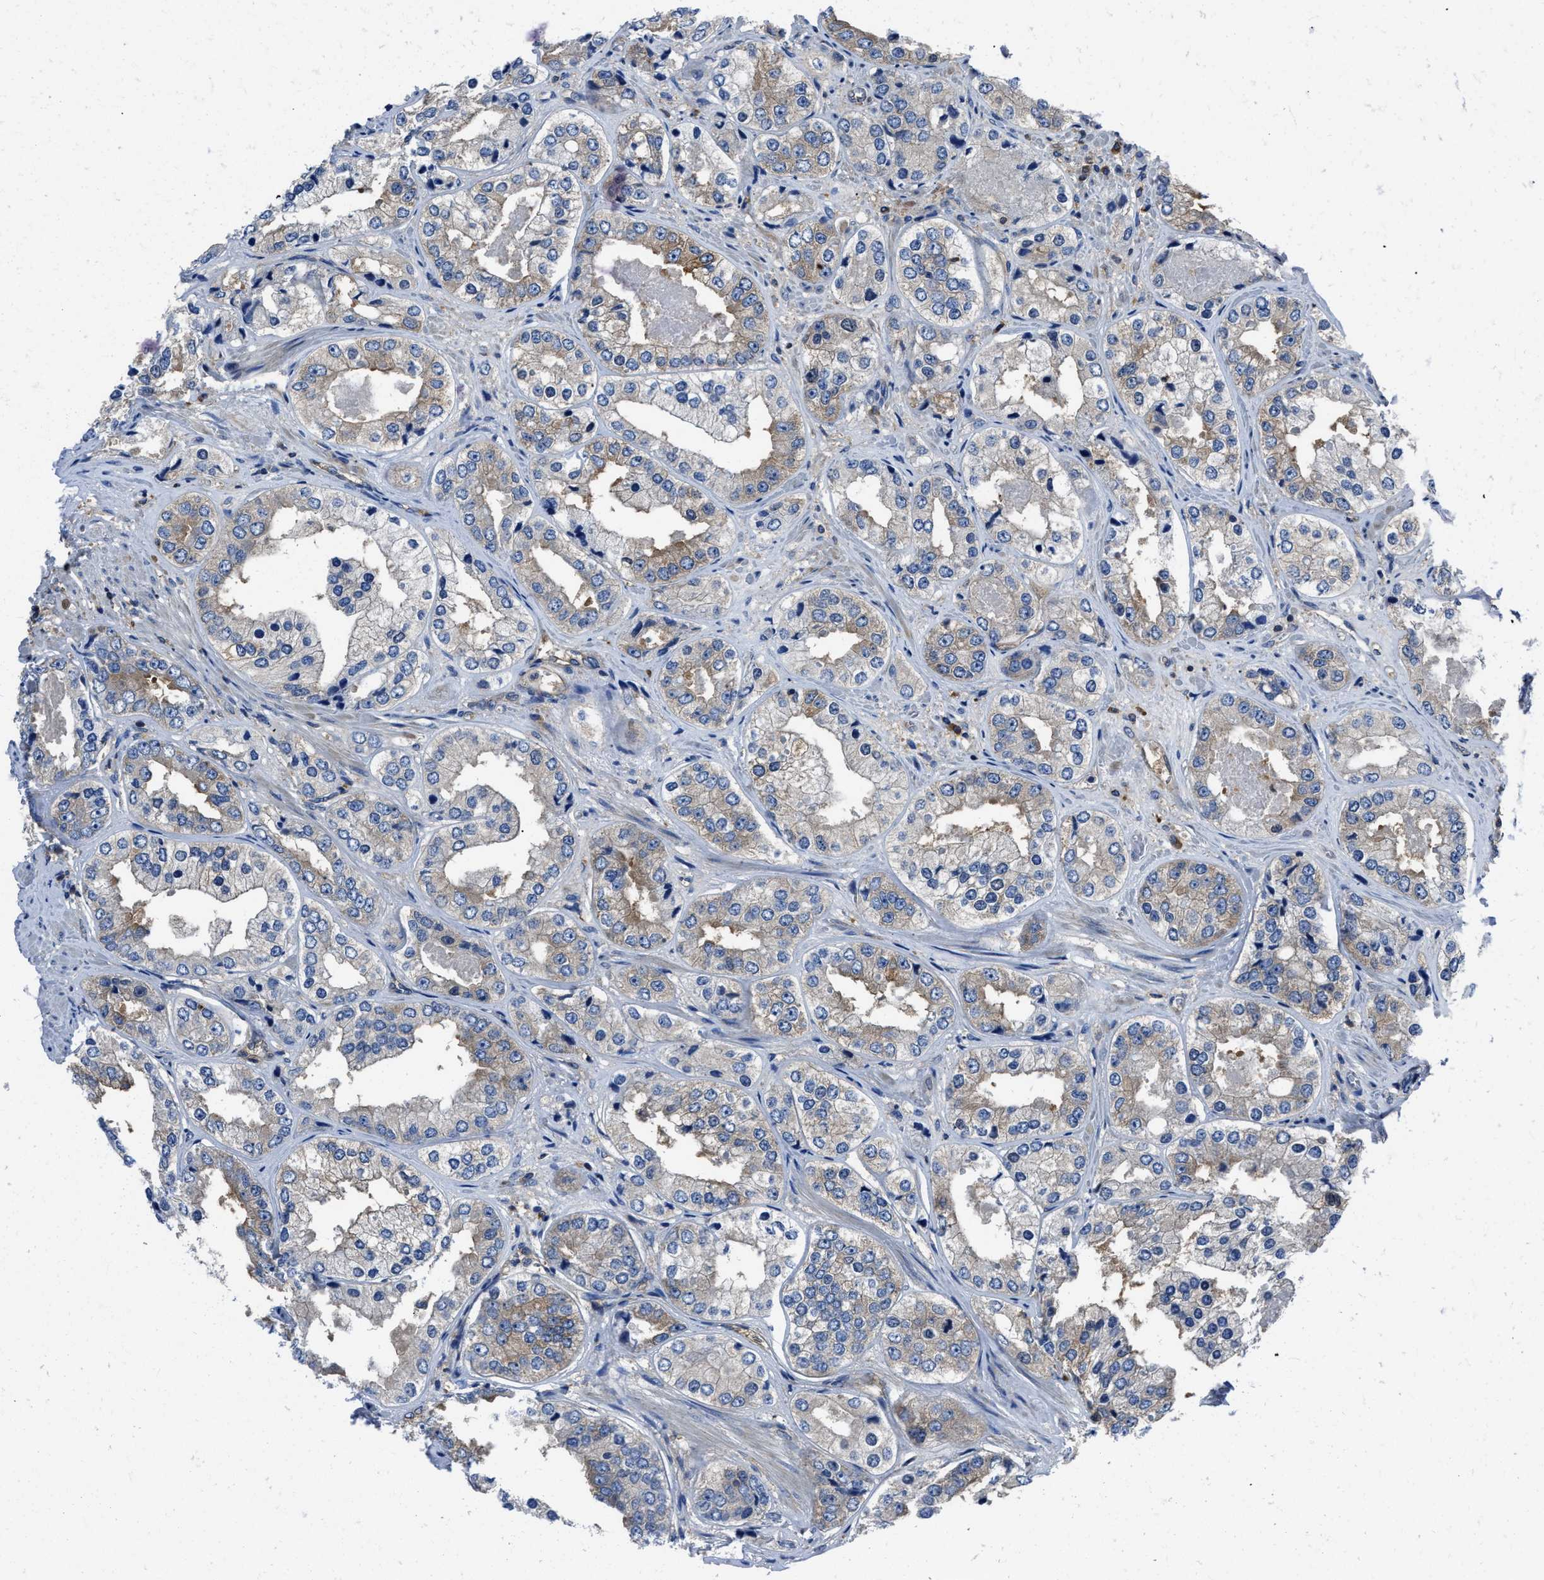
{"staining": {"intensity": "moderate", "quantity": "25%-75%", "location": "cytoplasmic/membranous"}, "tissue": "prostate cancer", "cell_type": "Tumor cells", "image_type": "cancer", "snomed": [{"axis": "morphology", "description": "Adenocarcinoma, High grade"}, {"axis": "topography", "description": "Prostate"}], "caption": "Prostate cancer tissue exhibits moderate cytoplasmic/membranous expression in approximately 25%-75% of tumor cells", "gene": "YARS1", "patient": {"sex": "male", "age": 61}}